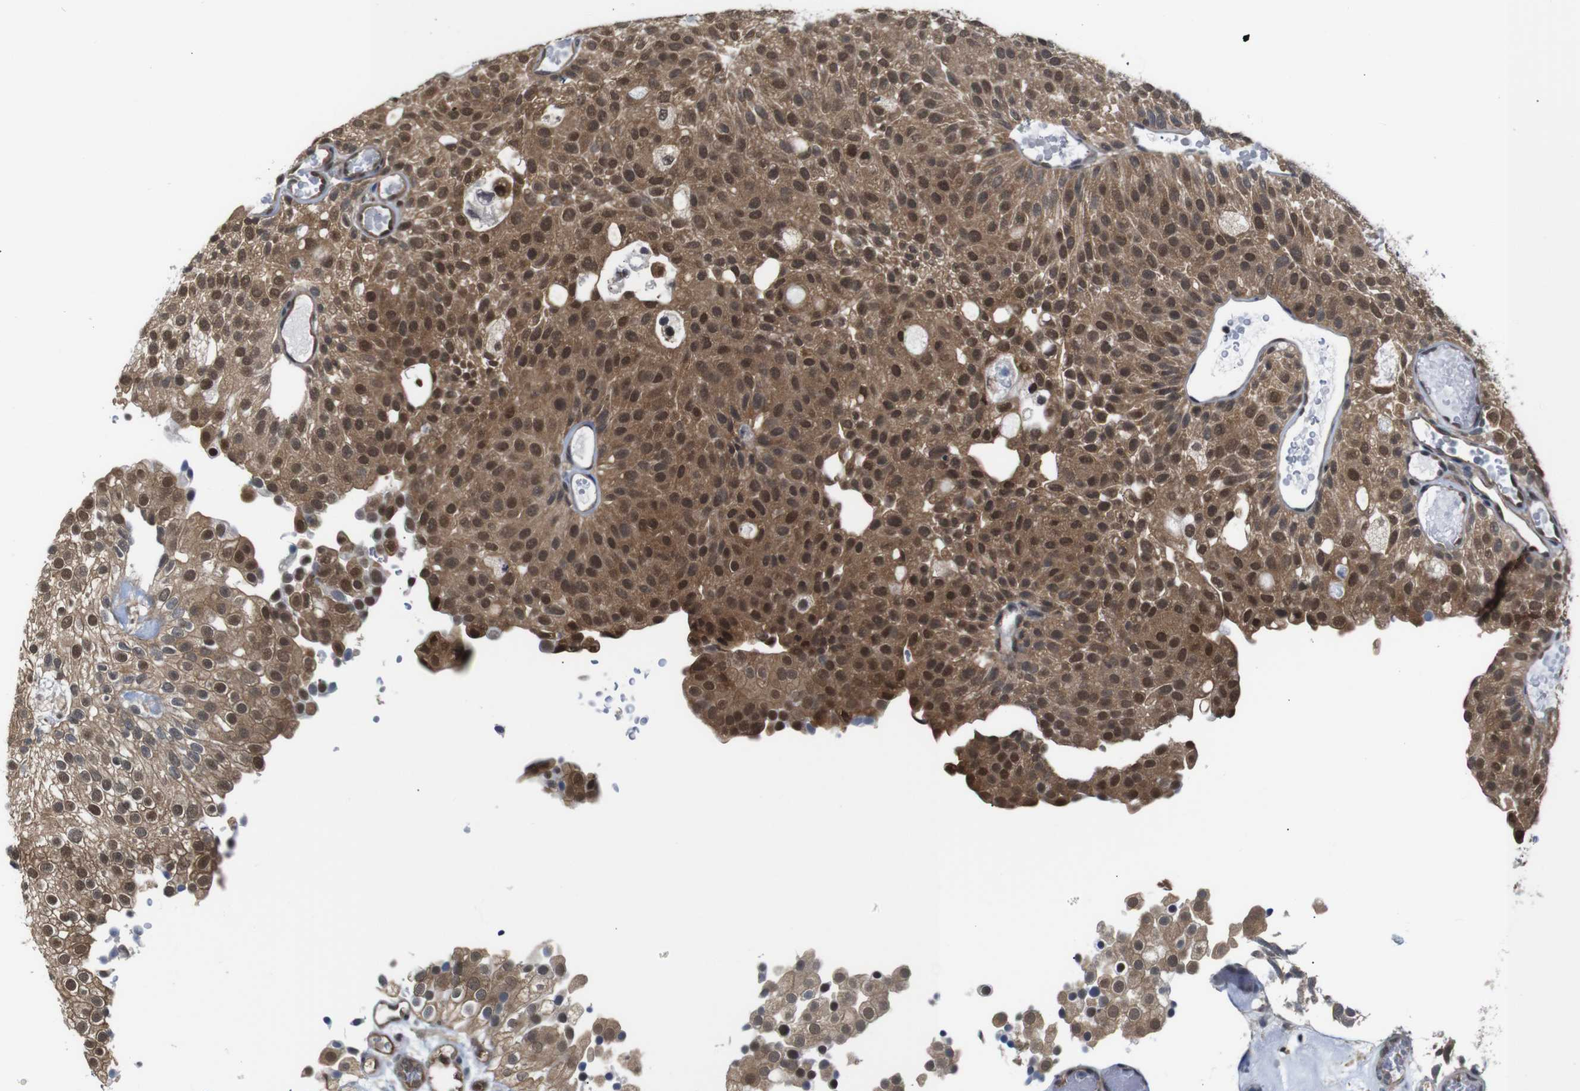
{"staining": {"intensity": "moderate", "quantity": ">75%", "location": "cytoplasmic/membranous,nuclear"}, "tissue": "urothelial cancer", "cell_type": "Tumor cells", "image_type": "cancer", "snomed": [{"axis": "morphology", "description": "Urothelial carcinoma, Low grade"}, {"axis": "topography", "description": "Urinary bladder"}], "caption": "Urothelial carcinoma (low-grade) tissue shows moderate cytoplasmic/membranous and nuclear positivity in approximately >75% of tumor cells", "gene": "UBXN1", "patient": {"sex": "male", "age": 78}}